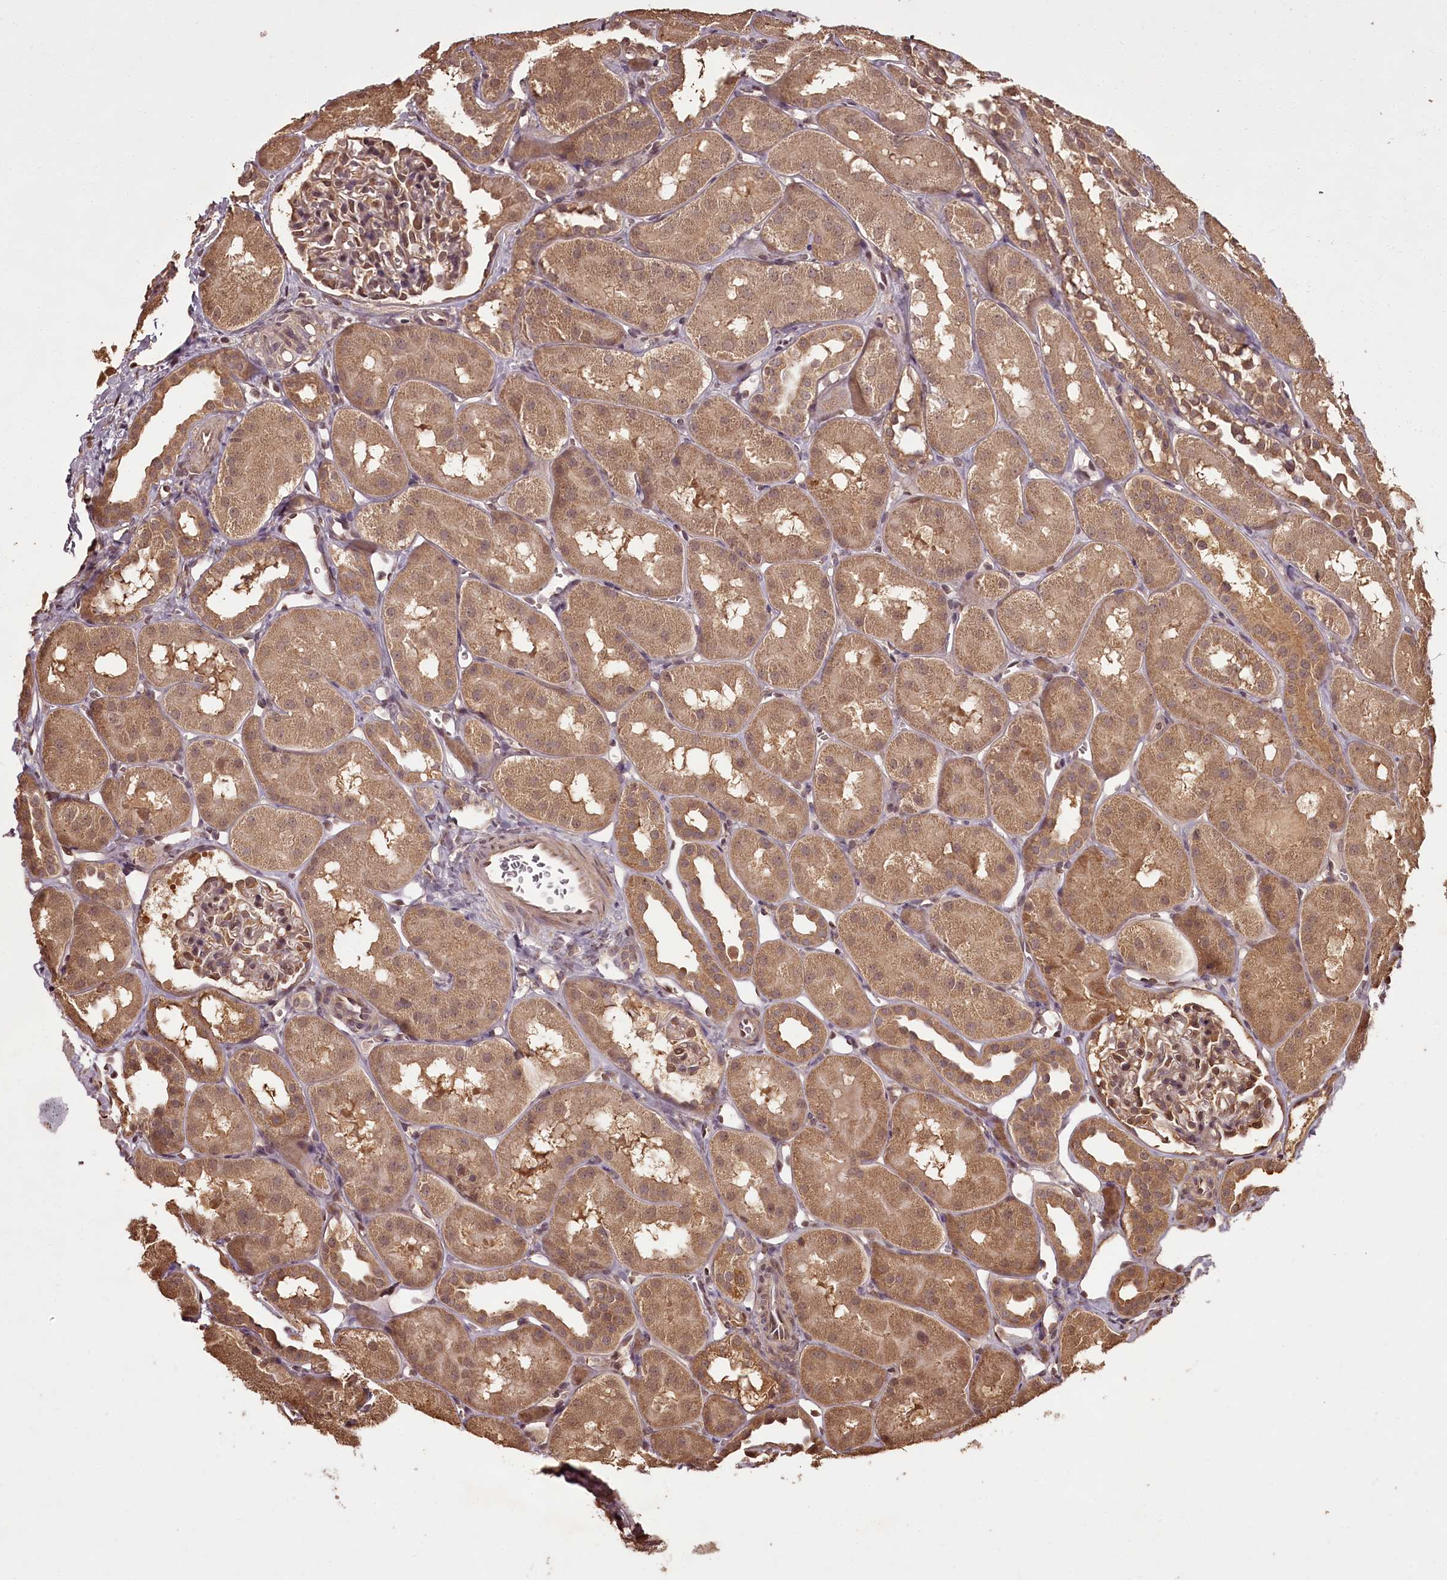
{"staining": {"intensity": "moderate", "quantity": "25%-75%", "location": "cytoplasmic/membranous,nuclear"}, "tissue": "kidney", "cell_type": "Cells in glomeruli", "image_type": "normal", "snomed": [{"axis": "morphology", "description": "Normal tissue, NOS"}, {"axis": "topography", "description": "Kidney"}, {"axis": "topography", "description": "Urinary bladder"}], "caption": "Immunohistochemistry (DAB (3,3'-diaminobenzidine)) staining of normal kidney exhibits moderate cytoplasmic/membranous,nuclear protein expression in approximately 25%-75% of cells in glomeruli. (Stains: DAB (3,3'-diaminobenzidine) in brown, nuclei in blue, Microscopy: brightfield microscopy at high magnification).", "gene": "NPRL2", "patient": {"sex": "male", "age": 16}}